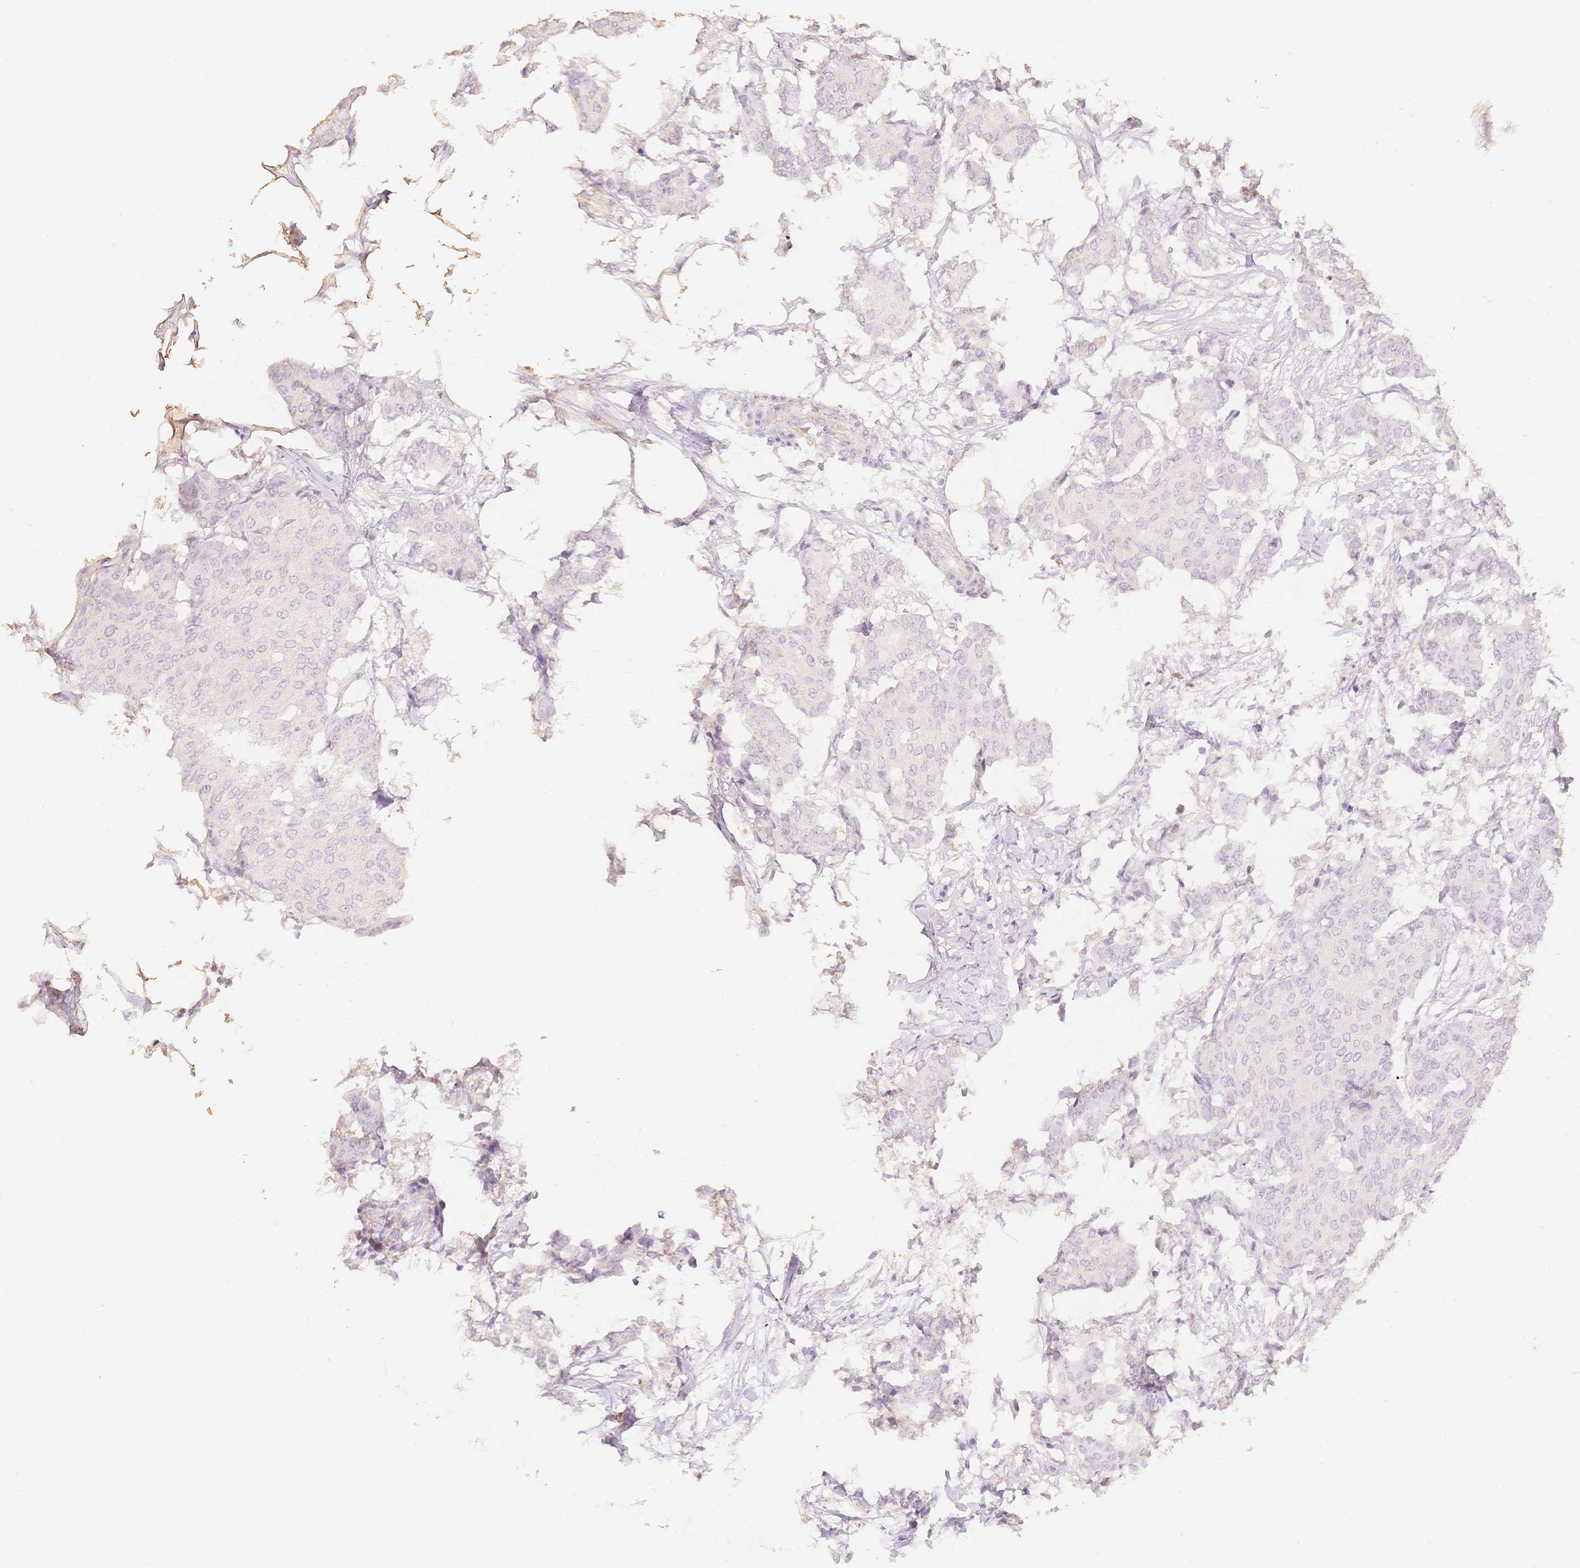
{"staining": {"intensity": "negative", "quantity": "none", "location": "none"}, "tissue": "breast cancer", "cell_type": "Tumor cells", "image_type": "cancer", "snomed": [{"axis": "morphology", "description": "Duct carcinoma"}, {"axis": "topography", "description": "Breast"}], "caption": "The immunohistochemistry image has no significant expression in tumor cells of breast invasive ductal carcinoma tissue. Nuclei are stained in blue.", "gene": "MBOAT7", "patient": {"sex": "female", "age": 75}}